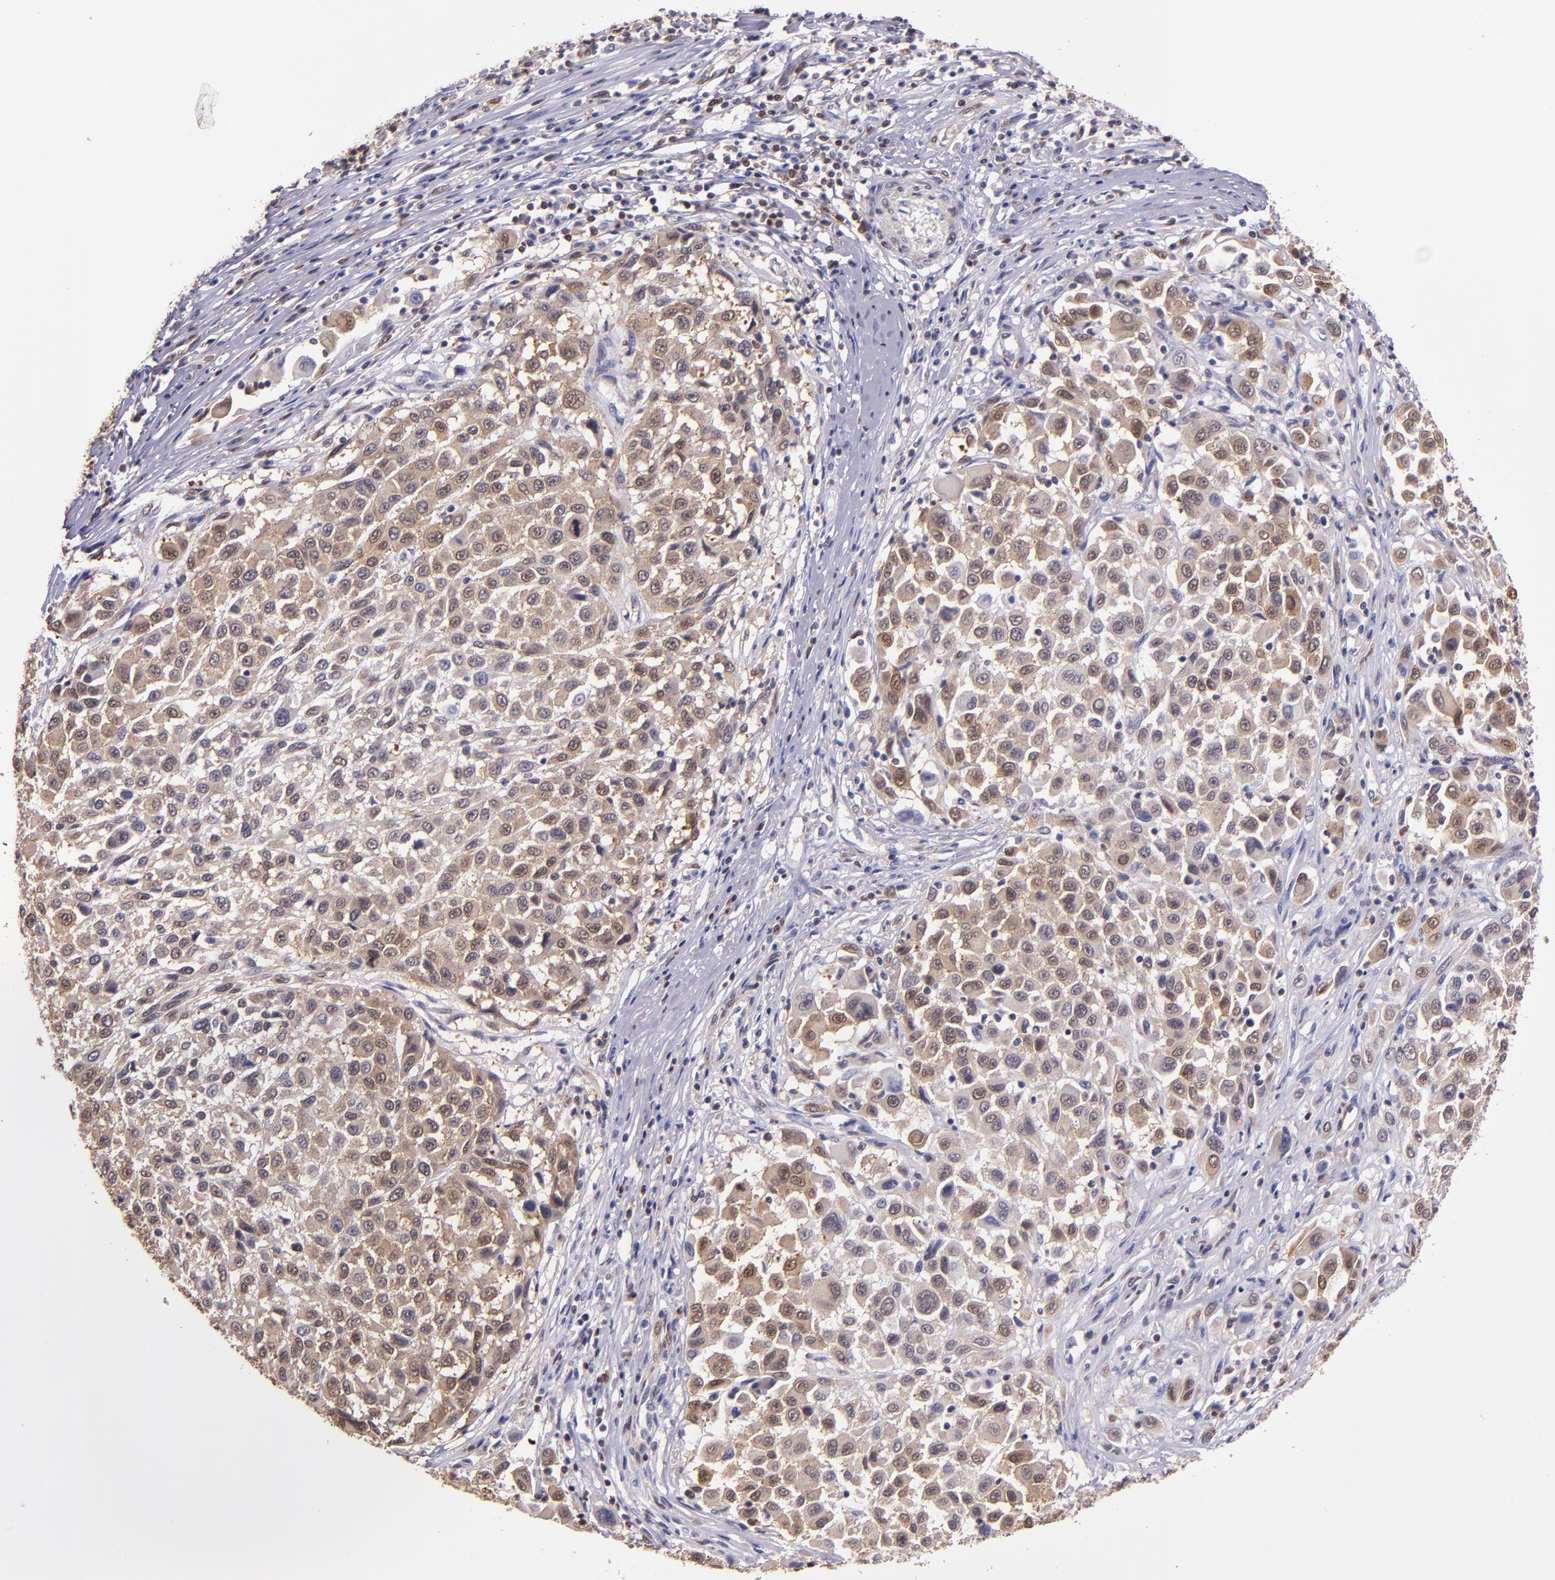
{"staining": {"intensity": "moderate", "quantity": "25%-75%", "location": "cytoplasmic/membranous,nuclear"}, "tissue": "melanoma", "cell_type": "Tumor cells", "image_type": "cancer", "snomed": [{"axis": "morphology", "description": "Malignant melanoma, Metastatic site"}, {"axis": "topography", "description": "Lymph node"}], "caption": "Immunohistochemical staining of malignant melanoma (metastatic site) exhibits medium levels of moderate cytoplasmic/membranous and nuclear protein expression in approximately 25%-75% of tumor cells.", "gene": "STAT6", "patient": {"sex": "male", "age": 61}}